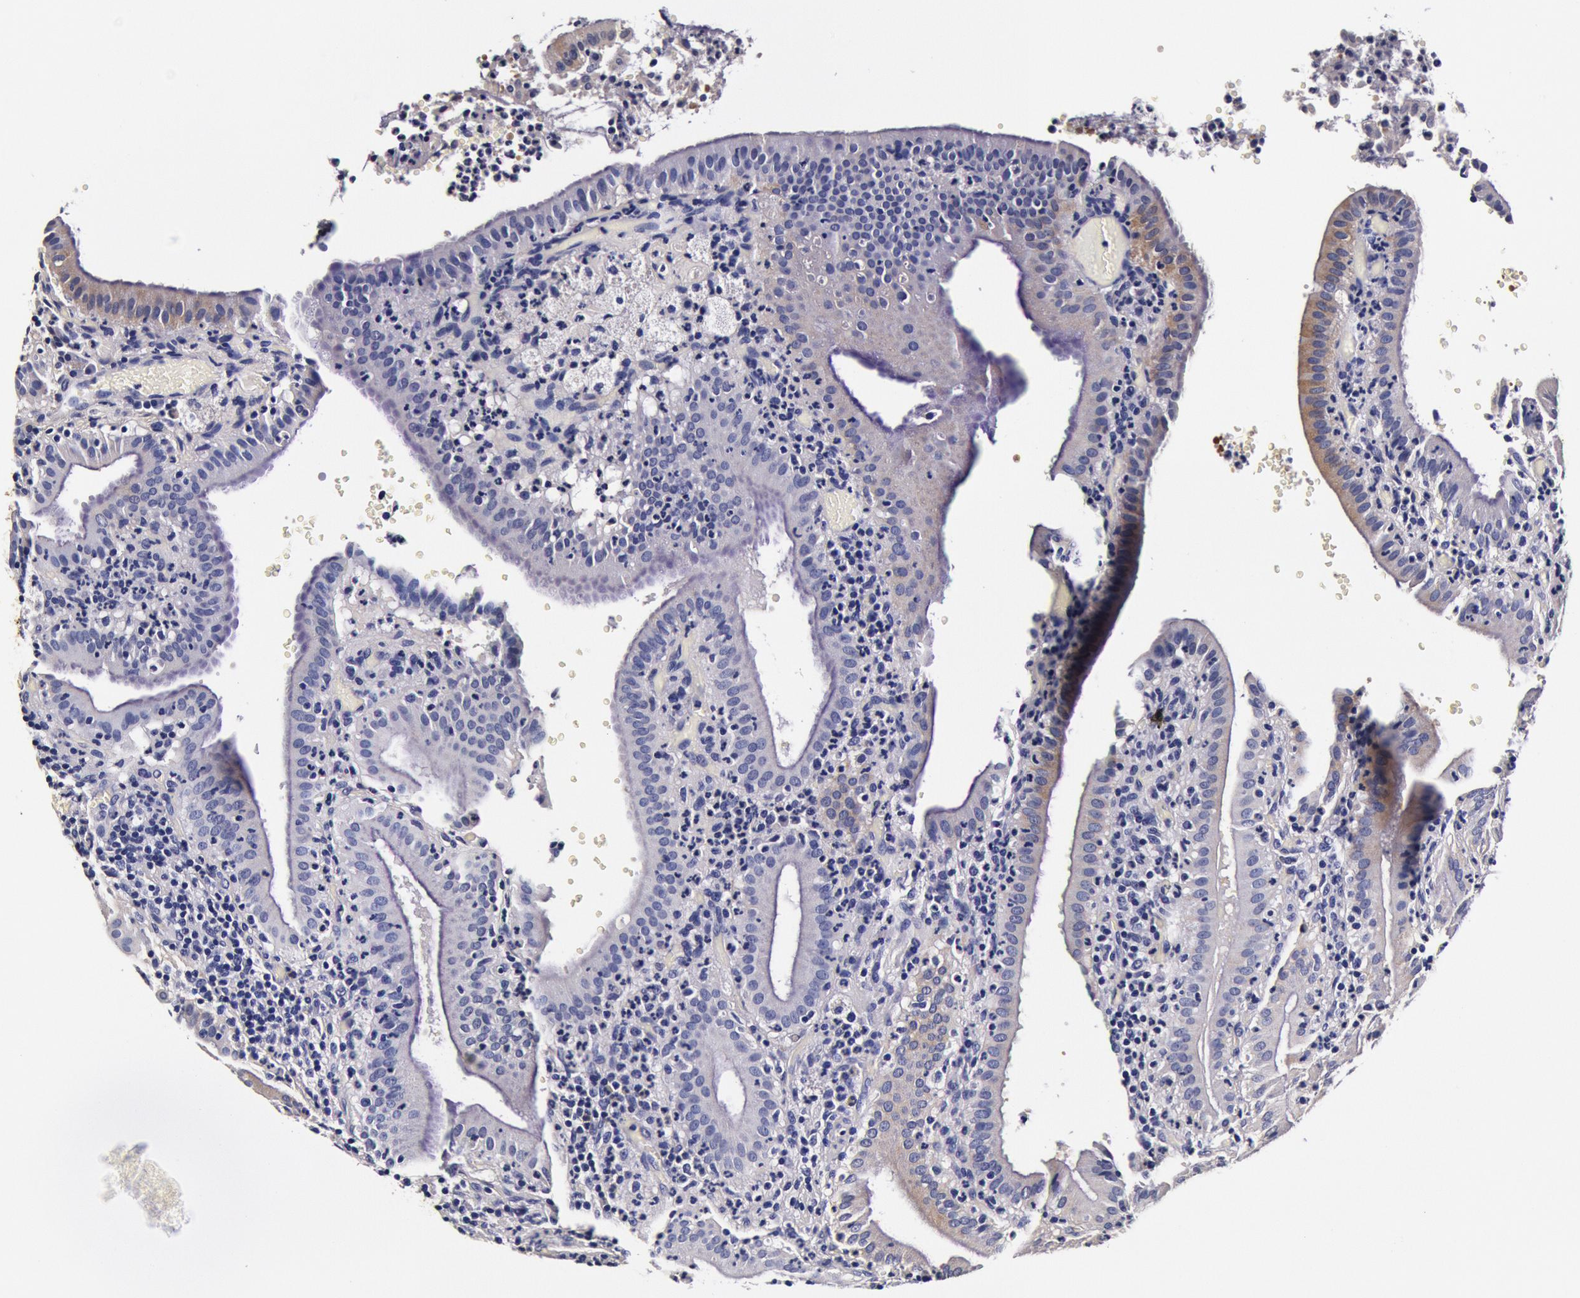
{"staining": {"intensity": "negative", "quantity": "none", "location": "none"}, "tissue": "gallbladder", "cell_type": "Glandular cells", "image_type": "normal", "snomed": [{"axis": "morphology", "description": "Normal tissue, NOS"}, {"axis": "topography", "description": "Gallbladder"}], "caption": "High power microscopy micrograph of an IHC histopathology image of benign gallbladder, revealing no significant expression in glandular cells.", "gene": "CCDC22", "patient": {"sex": "male", "age": 59}}